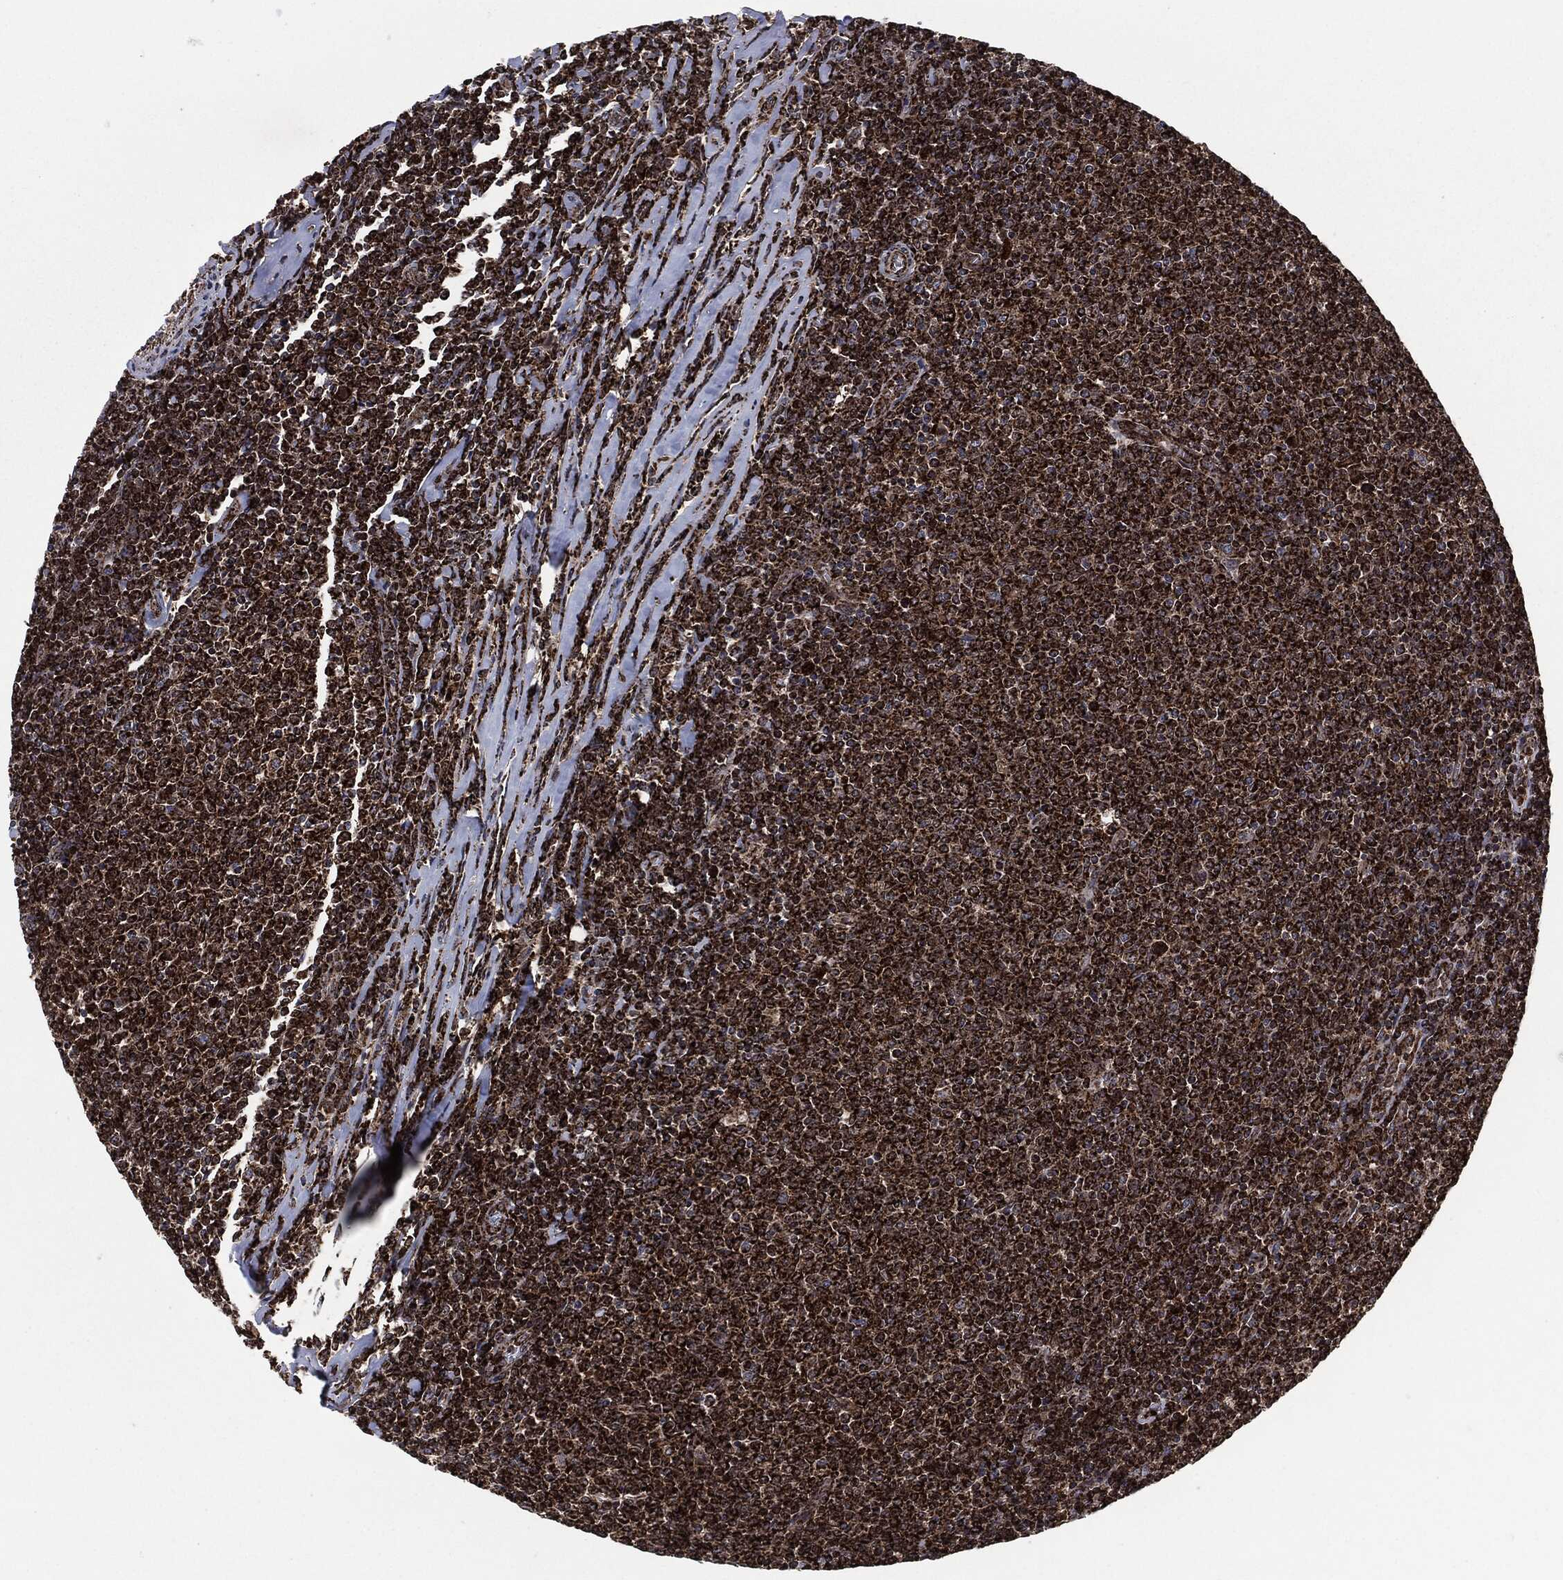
{"staining": {"intensity": "strong", "quantity": ">75%", "location": "cytoplasmic/membranous"}, "tissue": "lymphoma", "cell_type": "Tumor cells", "image_type": "cancer", "snomed": [{"axis": "morphology", "description": "Malignant lymphoma, non-Hodgkin's type, Low grade"}, {"axis": "topography", "description": "Lymph node"}], "caption": "About >75% of tumor cells in human malignant lymphoma, non-Hodgkin's type (low-grade) exhibit strong cytoplasmic/membranous protein expression as visualized by brown immunohistochemical staining.", "gene": "FH", "patient": {"sex": "male", "age": 52}}